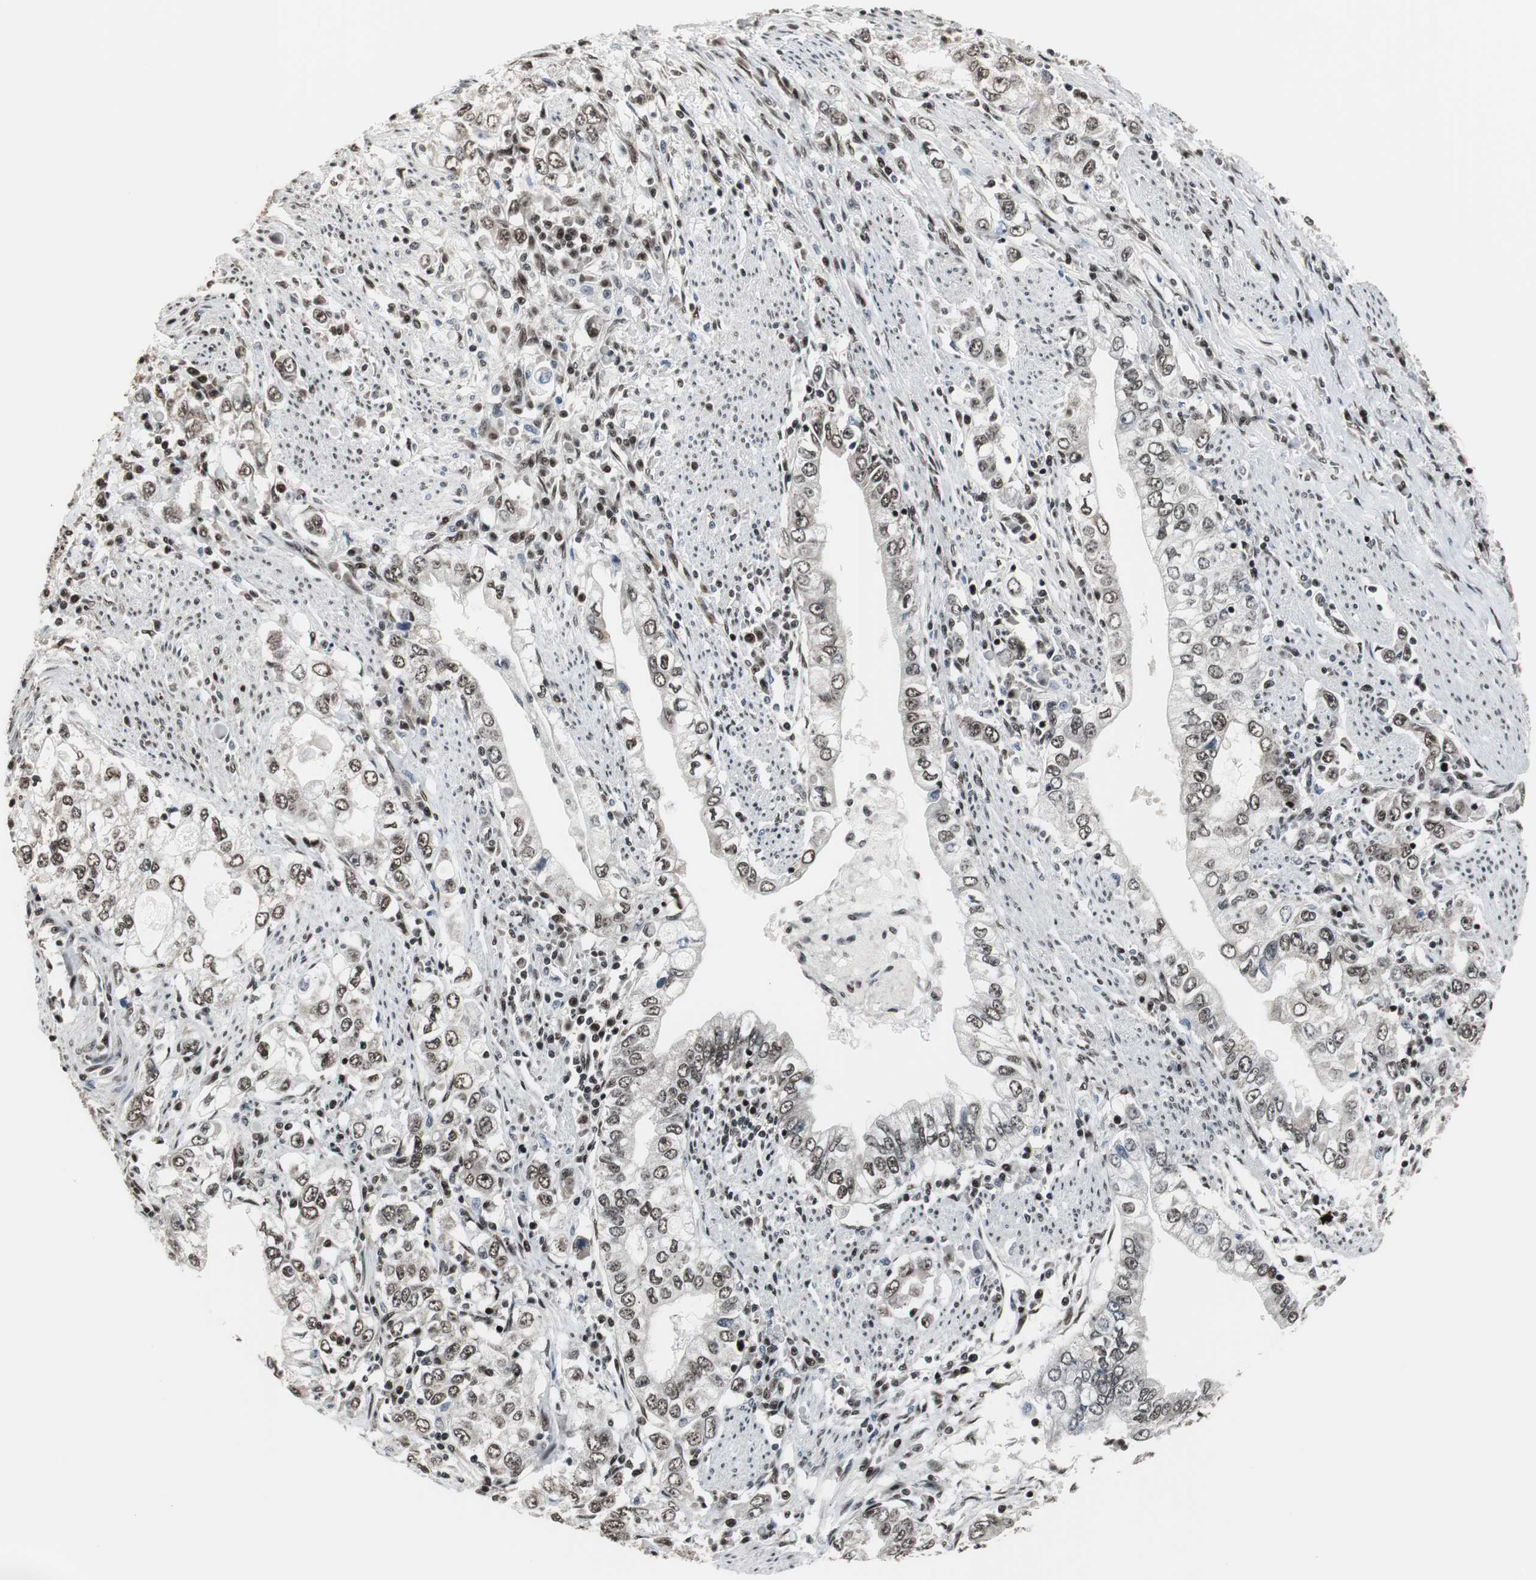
{"staining": {"intensity": "moderate", "quantity": ">75%", "location": "nuclear"}, "tissue": "stomach cancer", "cell_type": "Tumor cells", "image_type": "cancer", "snomed": [{"axis": "morphology", "description": "Adenocarcinoma, NOS"}, {"axis": "topography", "description": "Stomach, lower"}], "caption": "This is an image of immunohistochemistry staining of adenocarcinoma (stomach), which shows moderate expression in the nuclear of tumor cells.", "gene": "CDK9", "patient": {"sex": "female", "age": 72}}